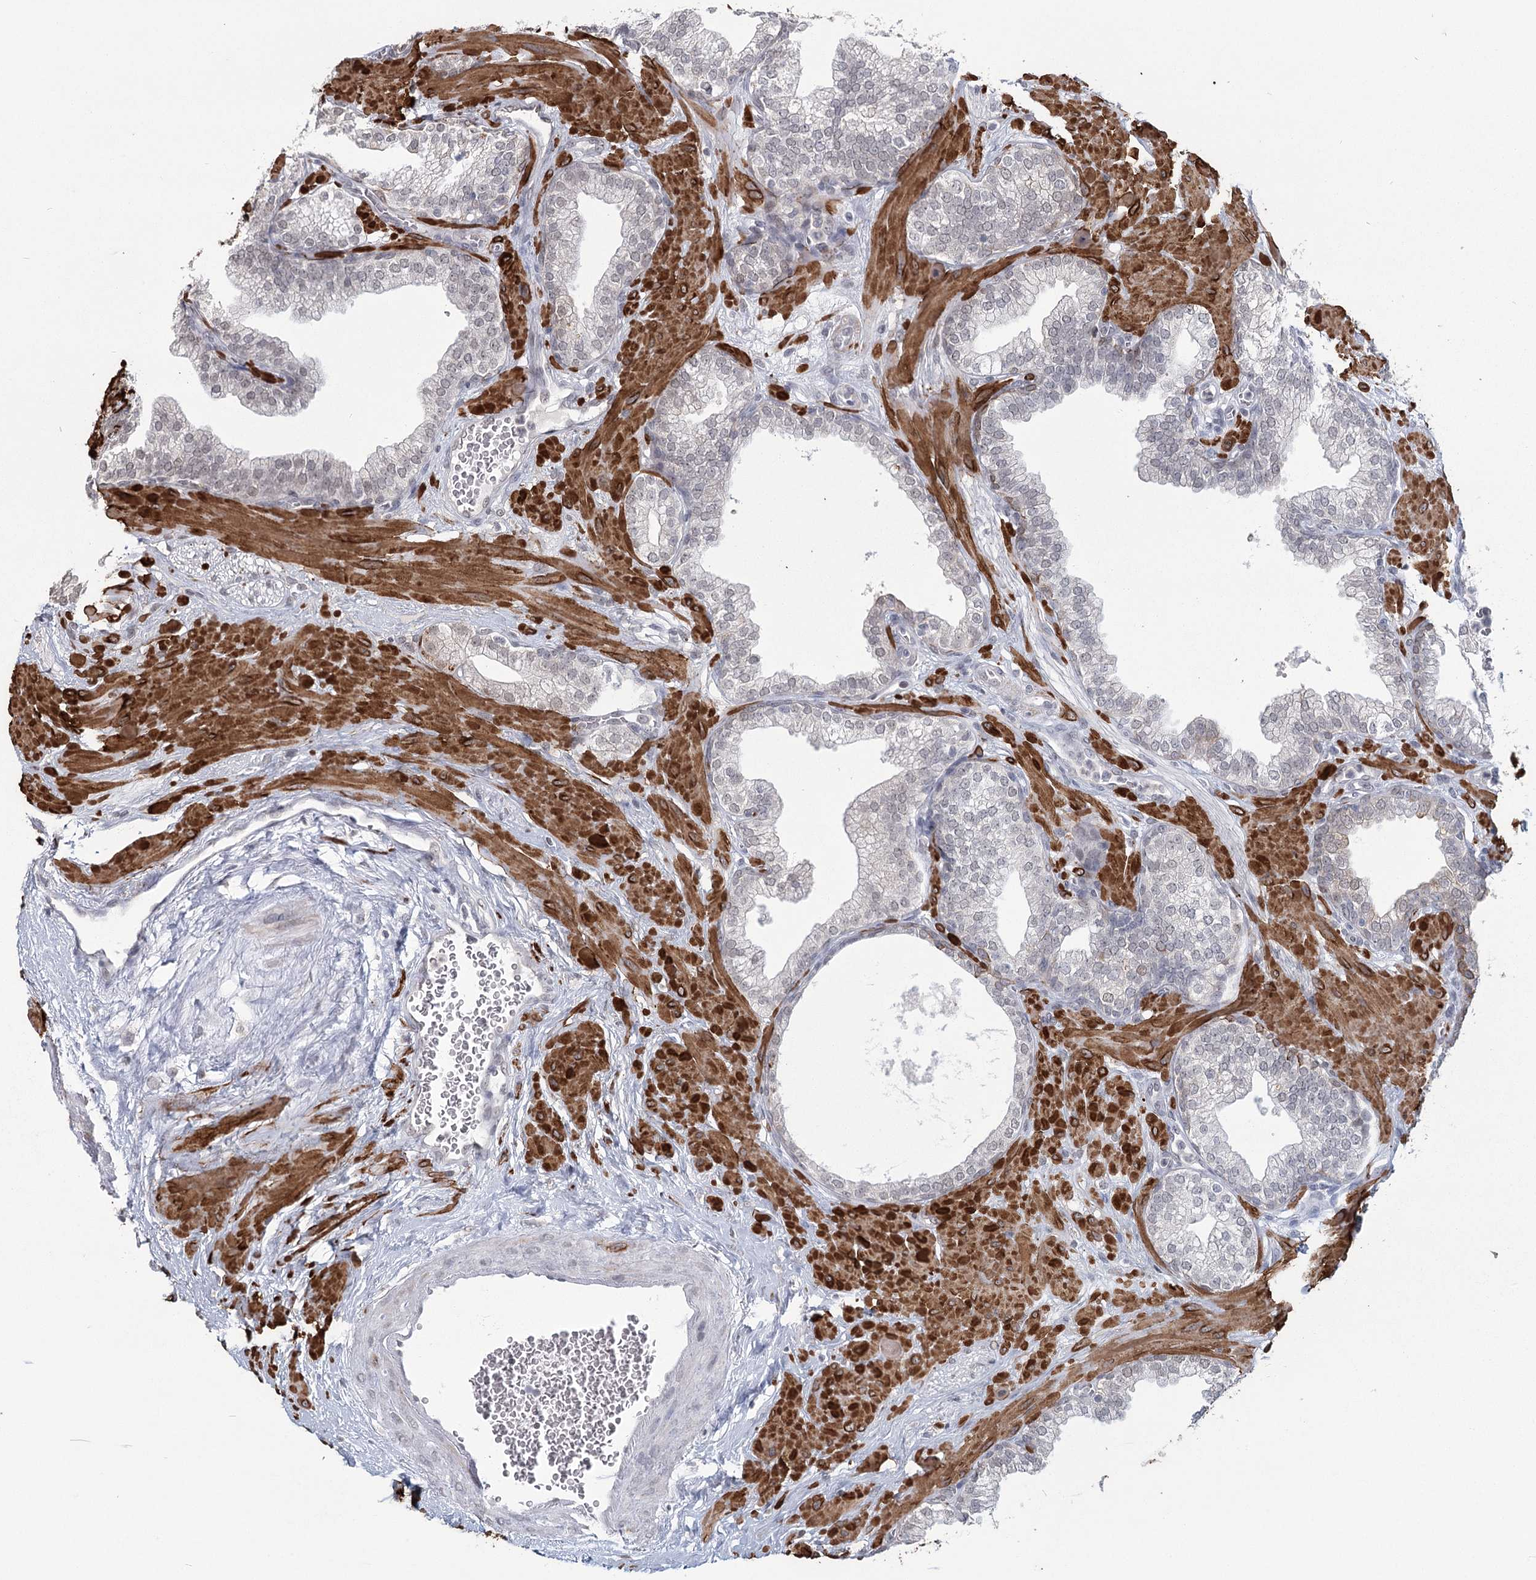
{"staining": {"intensity": "strong", "quantity": "<25%", "location": "cytoplasmic/membranous"}, "tissue": "prostate", "cell_type": "Glandular cells", "image_type": "normal", "snomed": [{"axis": "morphology", "description": "Normal tissue, NOS"}, {"axis": "morphology", "description": "Urothelial carcinoma, Low grade"}, {"axis": "topography", "description": "Urinary bladder"}, {"axis": "topography", "description": "Prostate"}], "caption": "A micrograph of human prostate stained for a protein reveals strong cytoplasmic/membranous brown staining in glandular cells.", "gene": "TMEM70", "patient": {"sex": "male", "age": 60}}